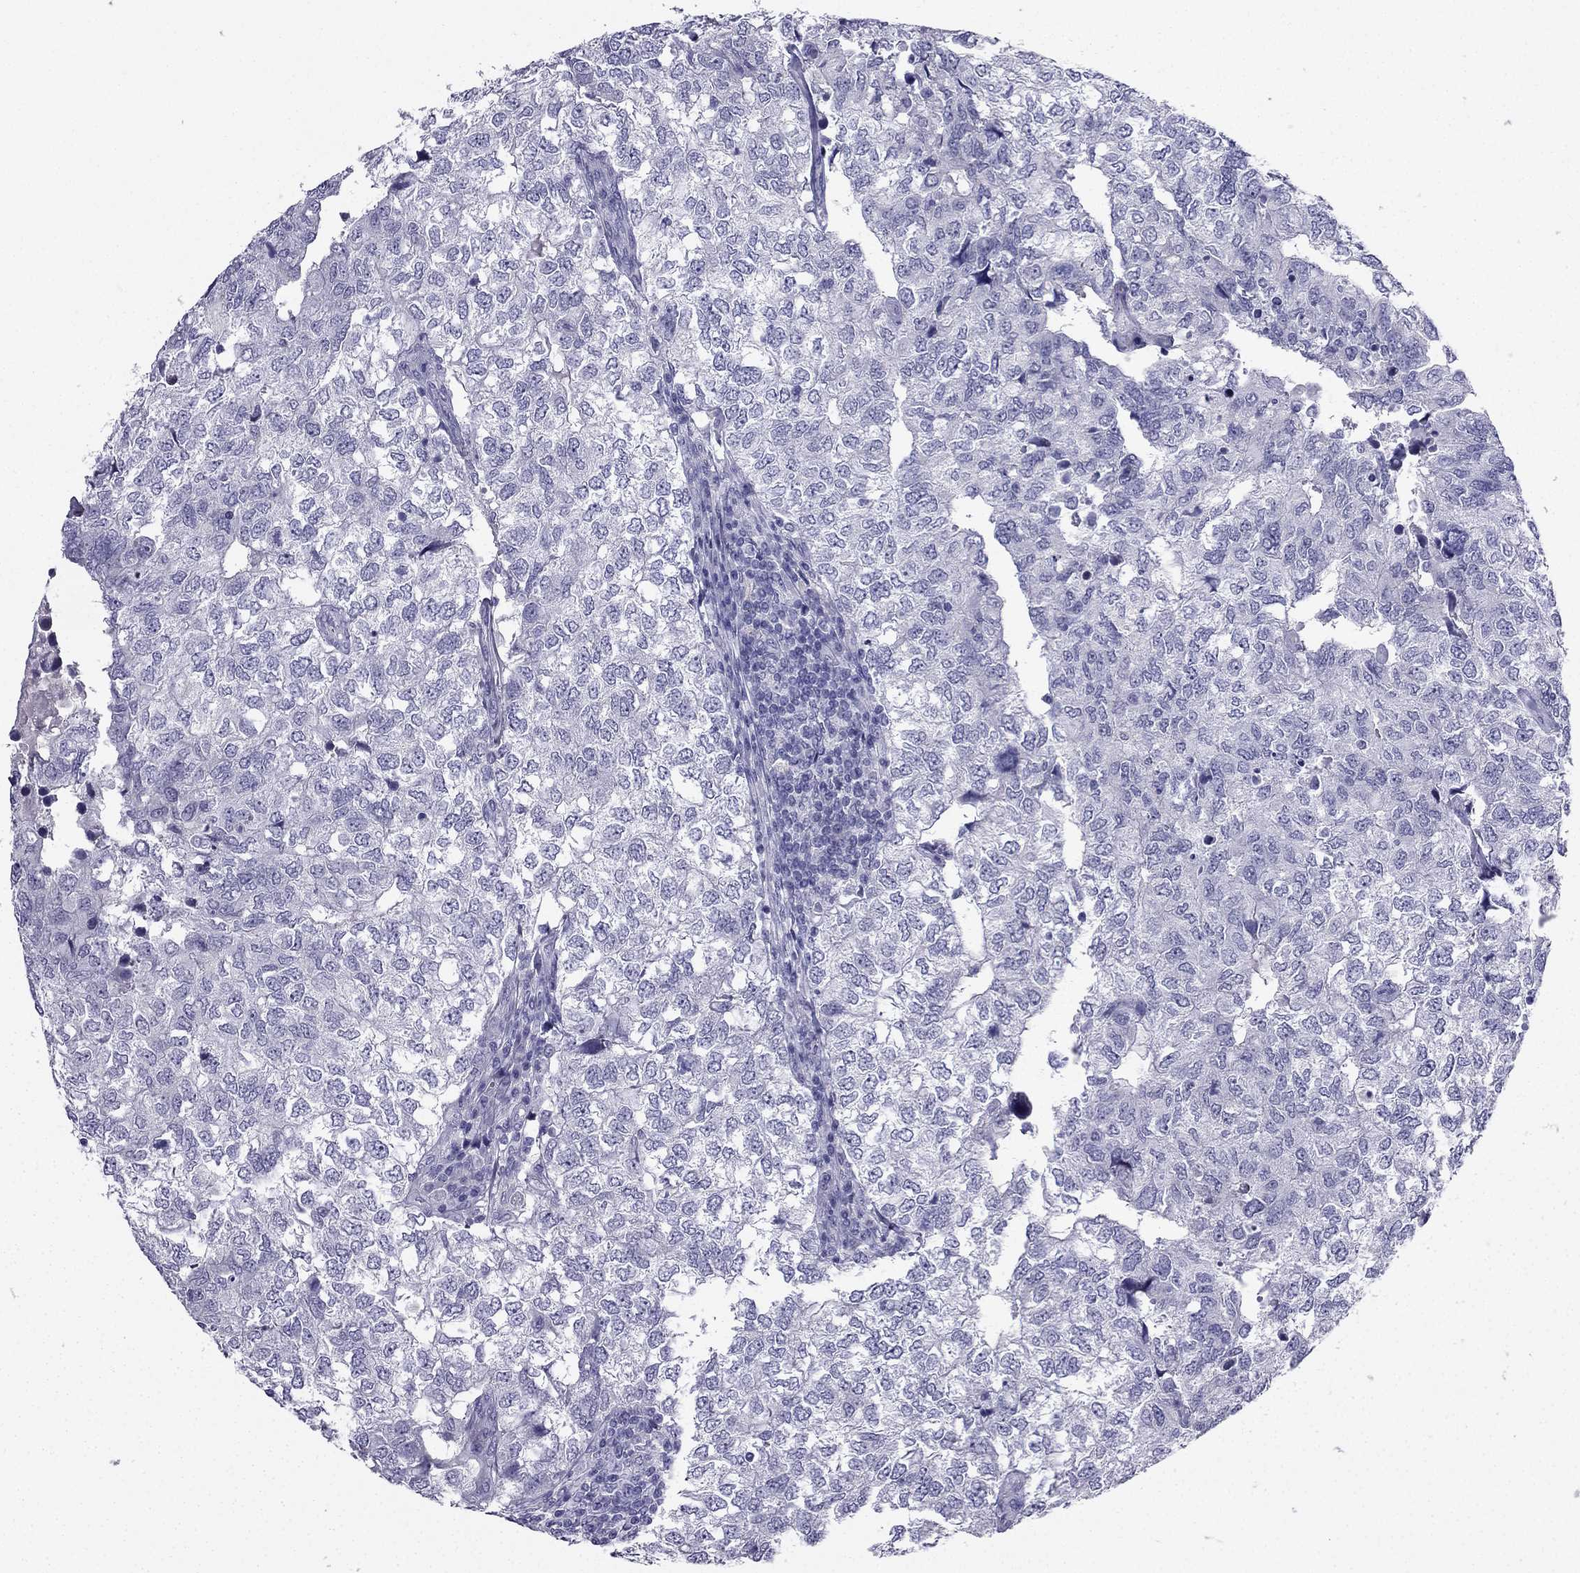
{"staining": {"intensity": "negative", "quantity": "none", "location": "none"}, "tissue": "breast cancer", "cell_type": "Tumor cells", "image_type": "cancer", "snomed": [{"axis": "morphology", "description": "Duct carcinoma"}, {"axis": "topography", "description": "Breast"}], "caption": "Tumor cells show no significant protein staining in infiltrating ductal carcinoma (breast).", "gene": "NPTX1", "patient": {"sex": "female", "age": 30}}